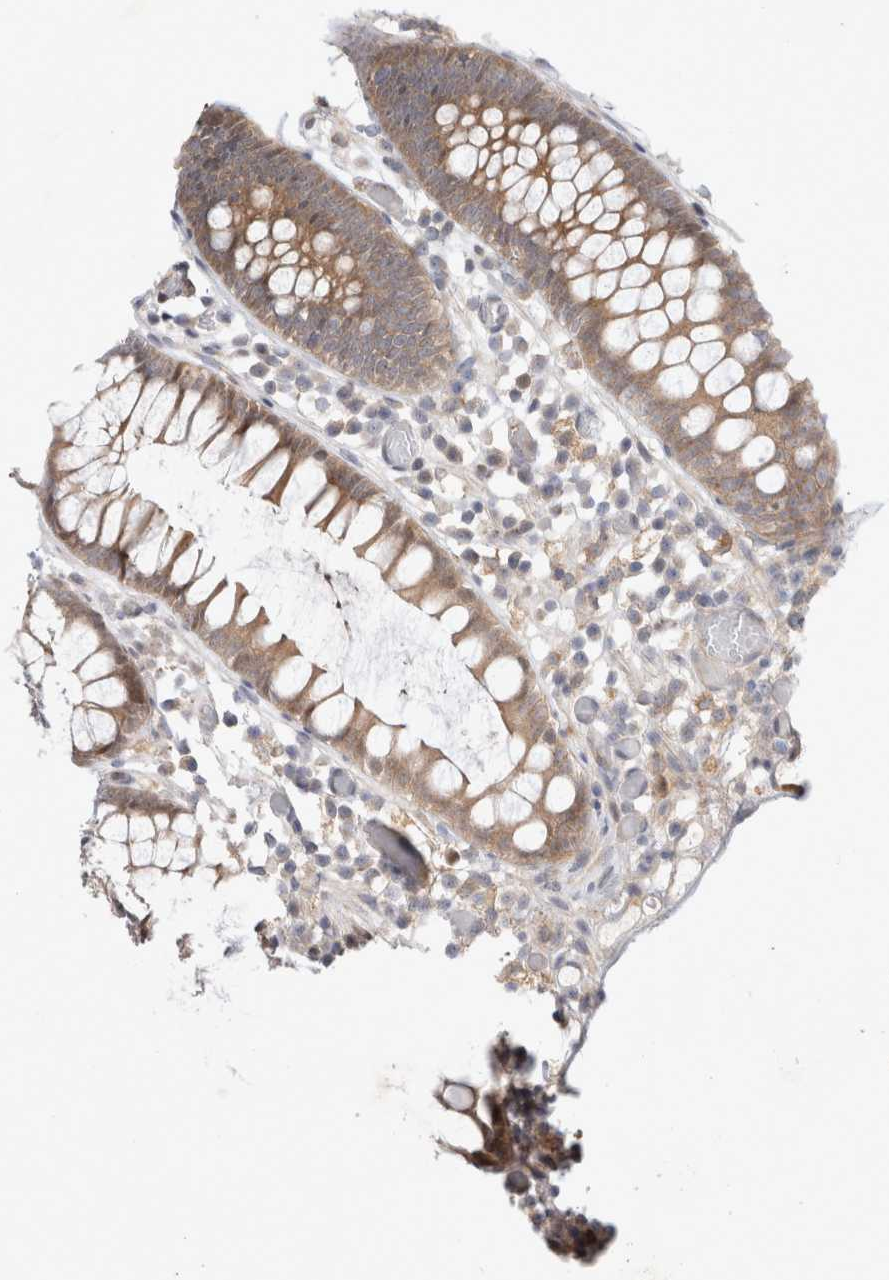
{"staining": {"intensity": "weak", "quantity": ">75%", "location": "cytoplasmic/membranous"}, "tissue": "colon", "cell_type": "Endothelial cells", "image_type": "normal", "snomed": [{"axis": "morphology", "description": "Normal tissue, NOS"}, {"axis": "topography", "description": "Colon"}], "caption": "Colon stained for a protein displays weak cytoplasmic/membranous positivity in endothelial cells.", "gene": "HTT", "patient": {"sex": "male", "age": 14}}